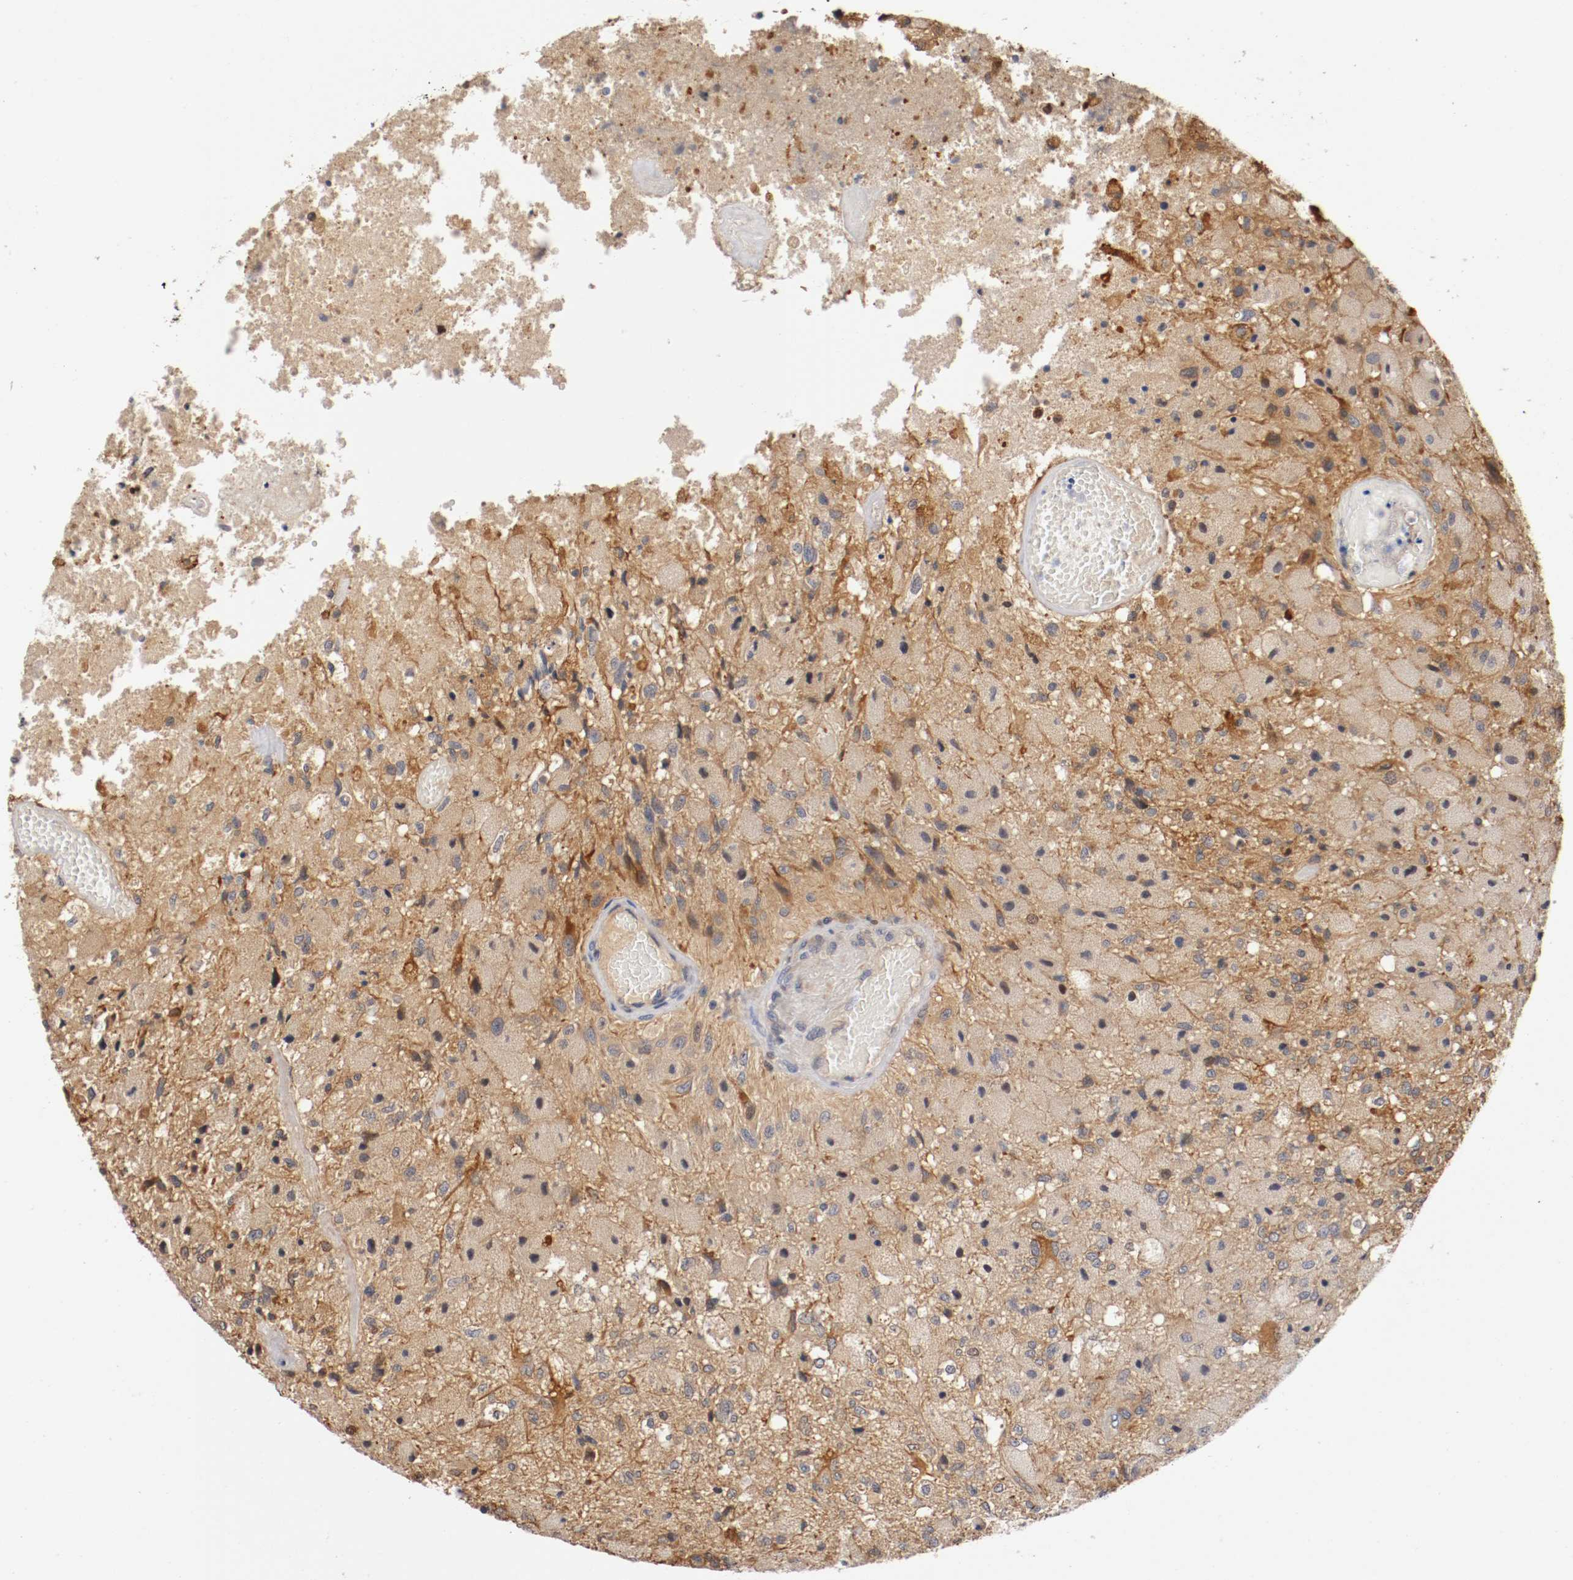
{"staining": {"intensity": "weak", "quantity": "<25%", "location": "cytoplasmic/membranous"}, "tissue": "glioma", "cell_type": "Tumor cells", "image_type": "cancer", "snomed": [{"axis": "morphology", "description": "Normal tissue, NOS"}, {"axis": "morphology", "description": "Glioma, malignant, High grade"}, {"axis": "topography", "description": "Cerebral cortex"}], "caption": "High magnification brightfield microscopy of malignant glioma (high-grade) stained with DAB (brown) and counterstained with hematoxylin (blue): tumor cells show no significant expression.", "gene": "RBM23", "patient": {"sex": "male", "age": 77}}